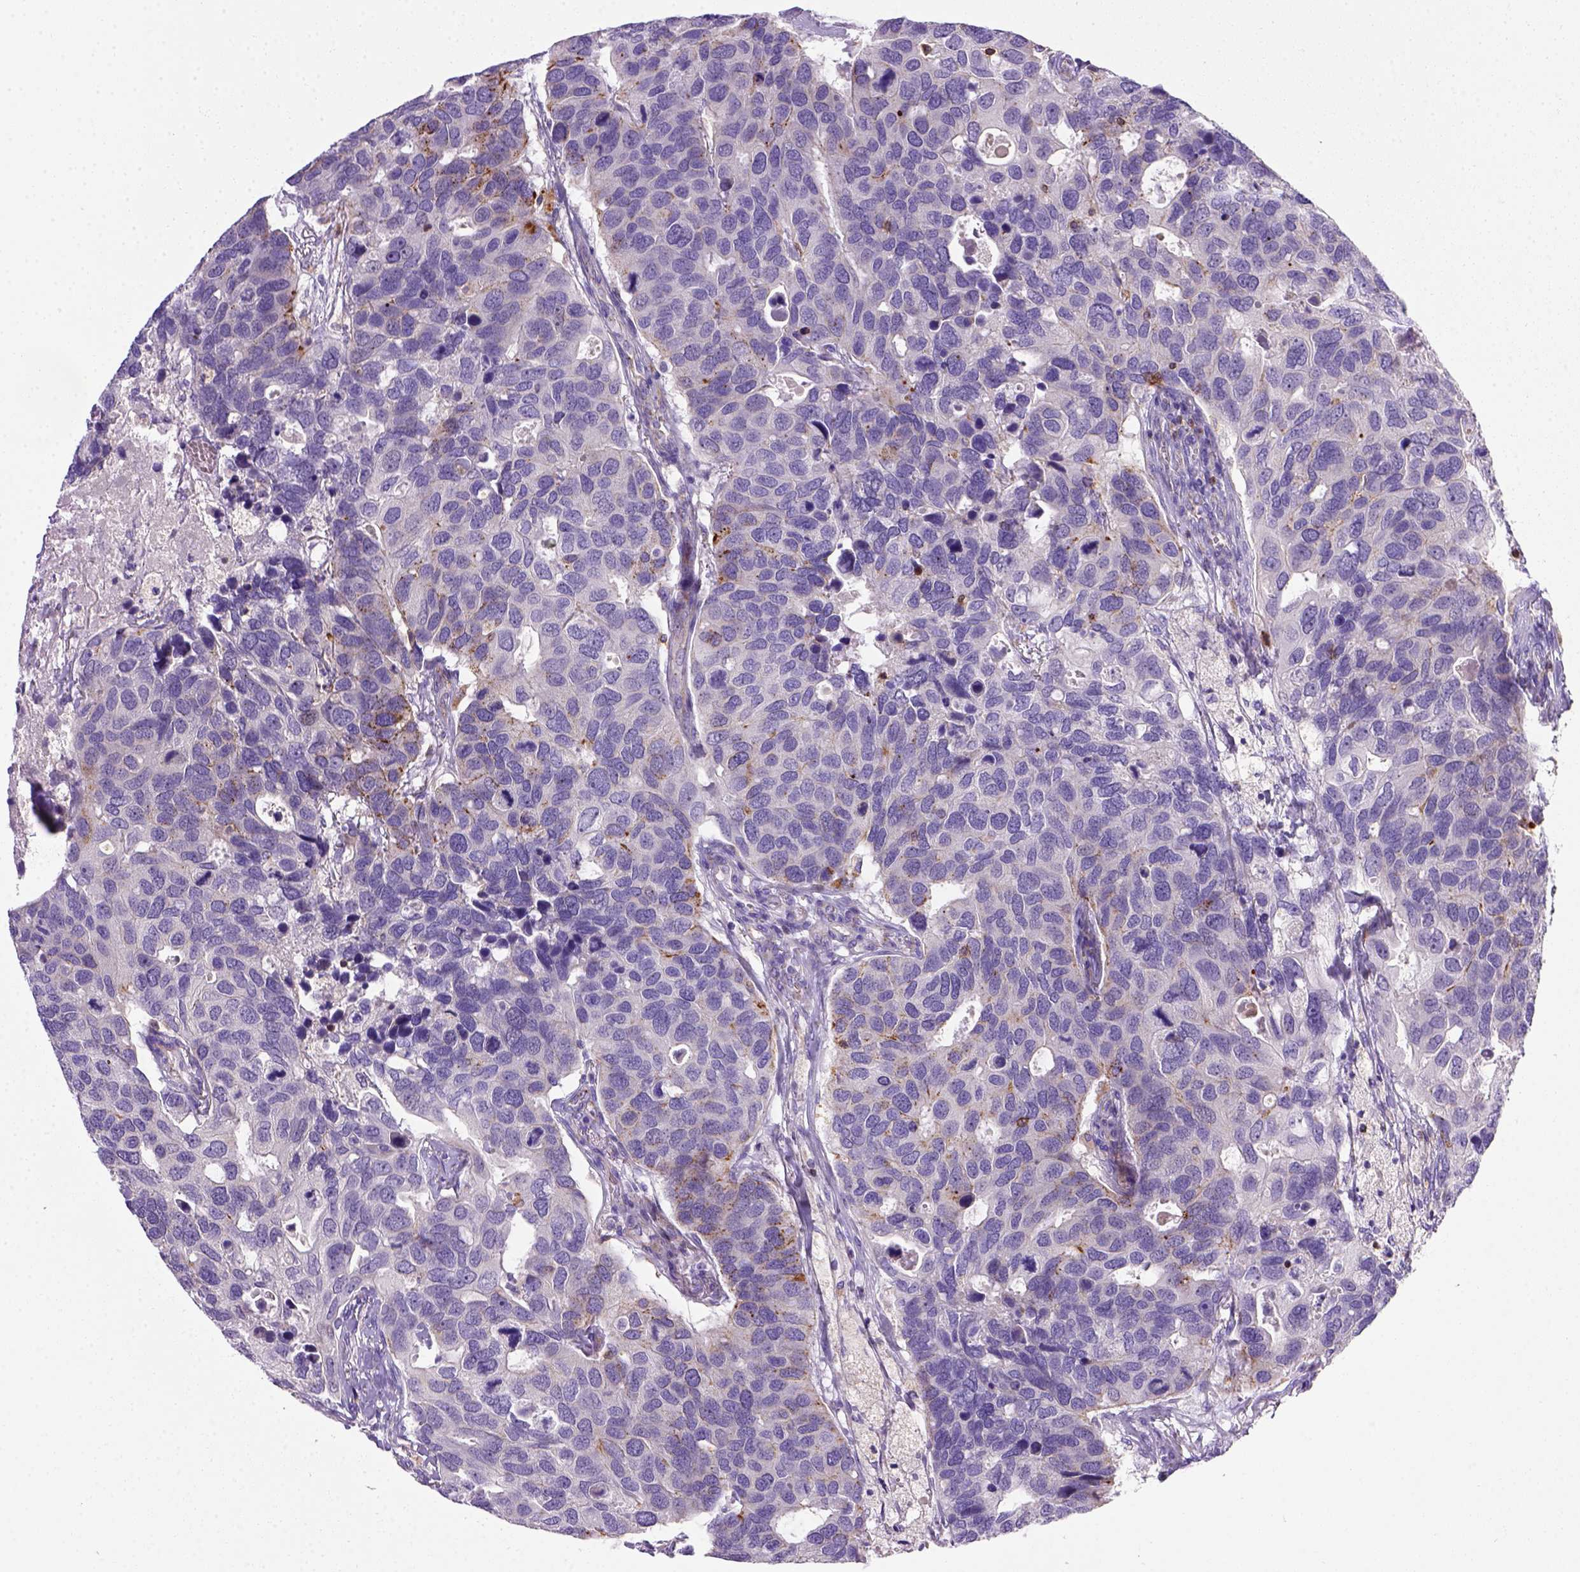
{"staining": {"intensity": "negative", "quantity": "none", "location": "none"}, "tissue": "breast cancer", "cell_type": "Tumor cells", "image_type": "cancer", "snomed": [{"axis": "morphology", "description": "Duct carcinoma"}, {"axis": "topography", "description": "Breast"}], "caption": "The immunohistochemistry micrograph has no significant expression in tumor cells of breast cancer tissue.", "gene": "CD3E", "patient": {"sex": "female", "age": 83}}